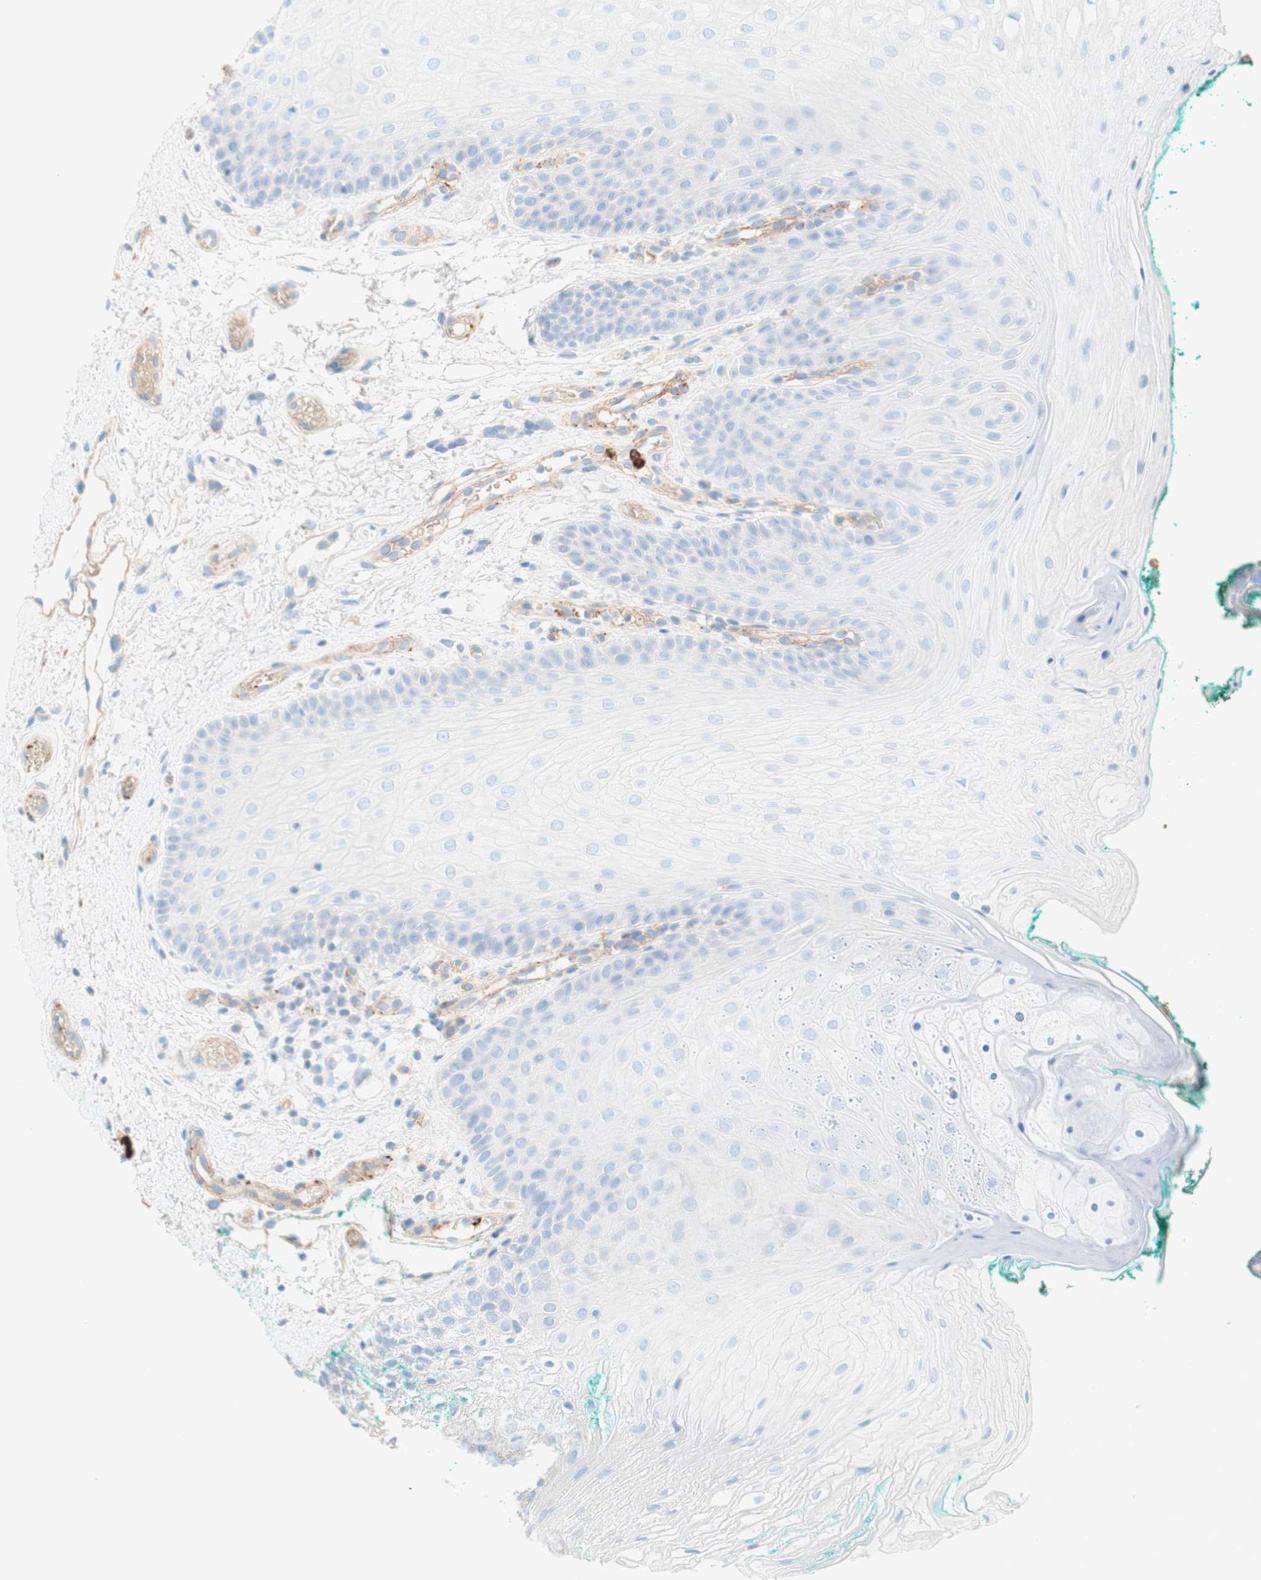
{"staining": {"intensity": "negative", "quantity": "none", "location": "none"}, "tissue": "oral mucosa", "cell_type": "Squamous epithelial cells", "image_type": "normal", "snomed": [{"axis": "morphology", "description": "Normal tissue, NOS"}, {"axis": "topography", "description": "Skeletal muscle"}, {"axis": "topography", "description": "Oral tissue"}], "caption": "The IHC image has no significant staining in squamous epithelial cells of oral mucosa. (DAB (3,3'-diaminobenzidine) IHC with hematoxylin counter stain).", "gene": "STOM", "patient": {"sex": "male", "age": 58}}